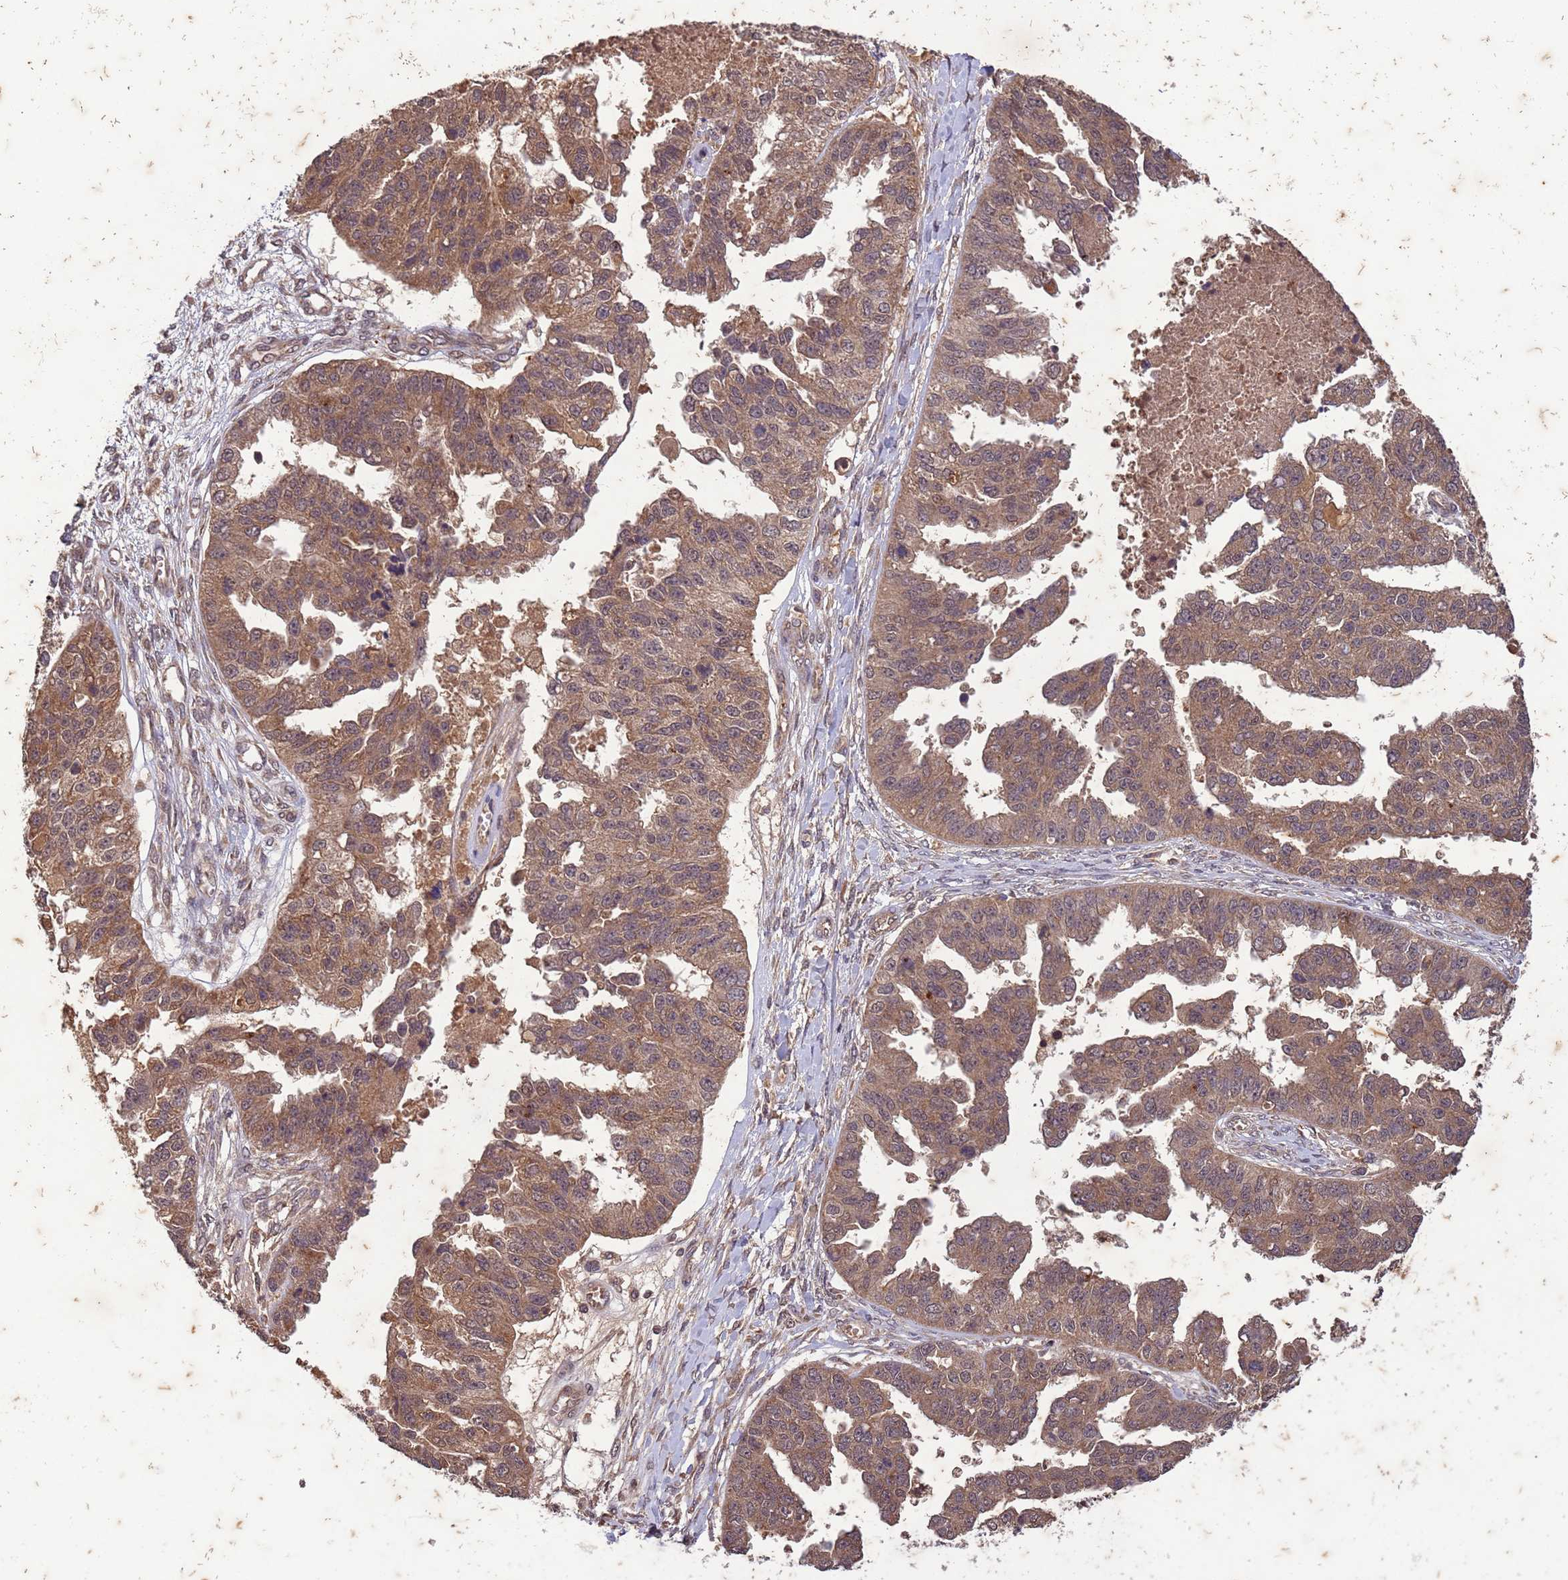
{"staining": {"intensity": "moderate", "quantity": ">75%", "location": "cytoplasmic/membranous"}, "tissue": "ovarian cancer", "cell_type": "Tumor cells", "image_type": "cancer", "snomed": [{"axis": "morphology", "description": "Cystadenocarcinoma, serous, NOS"}, {"axis": "topography", "description": "Ovary"}], "caption": "Ovarian cancer (serous cystadenocarcinoma) tissue shows moderate cytoplasmic/membranous expression in approximately >75% of tumor cells", "gene": "ERI1", "patient": {"sex": "female", "age": 58}}